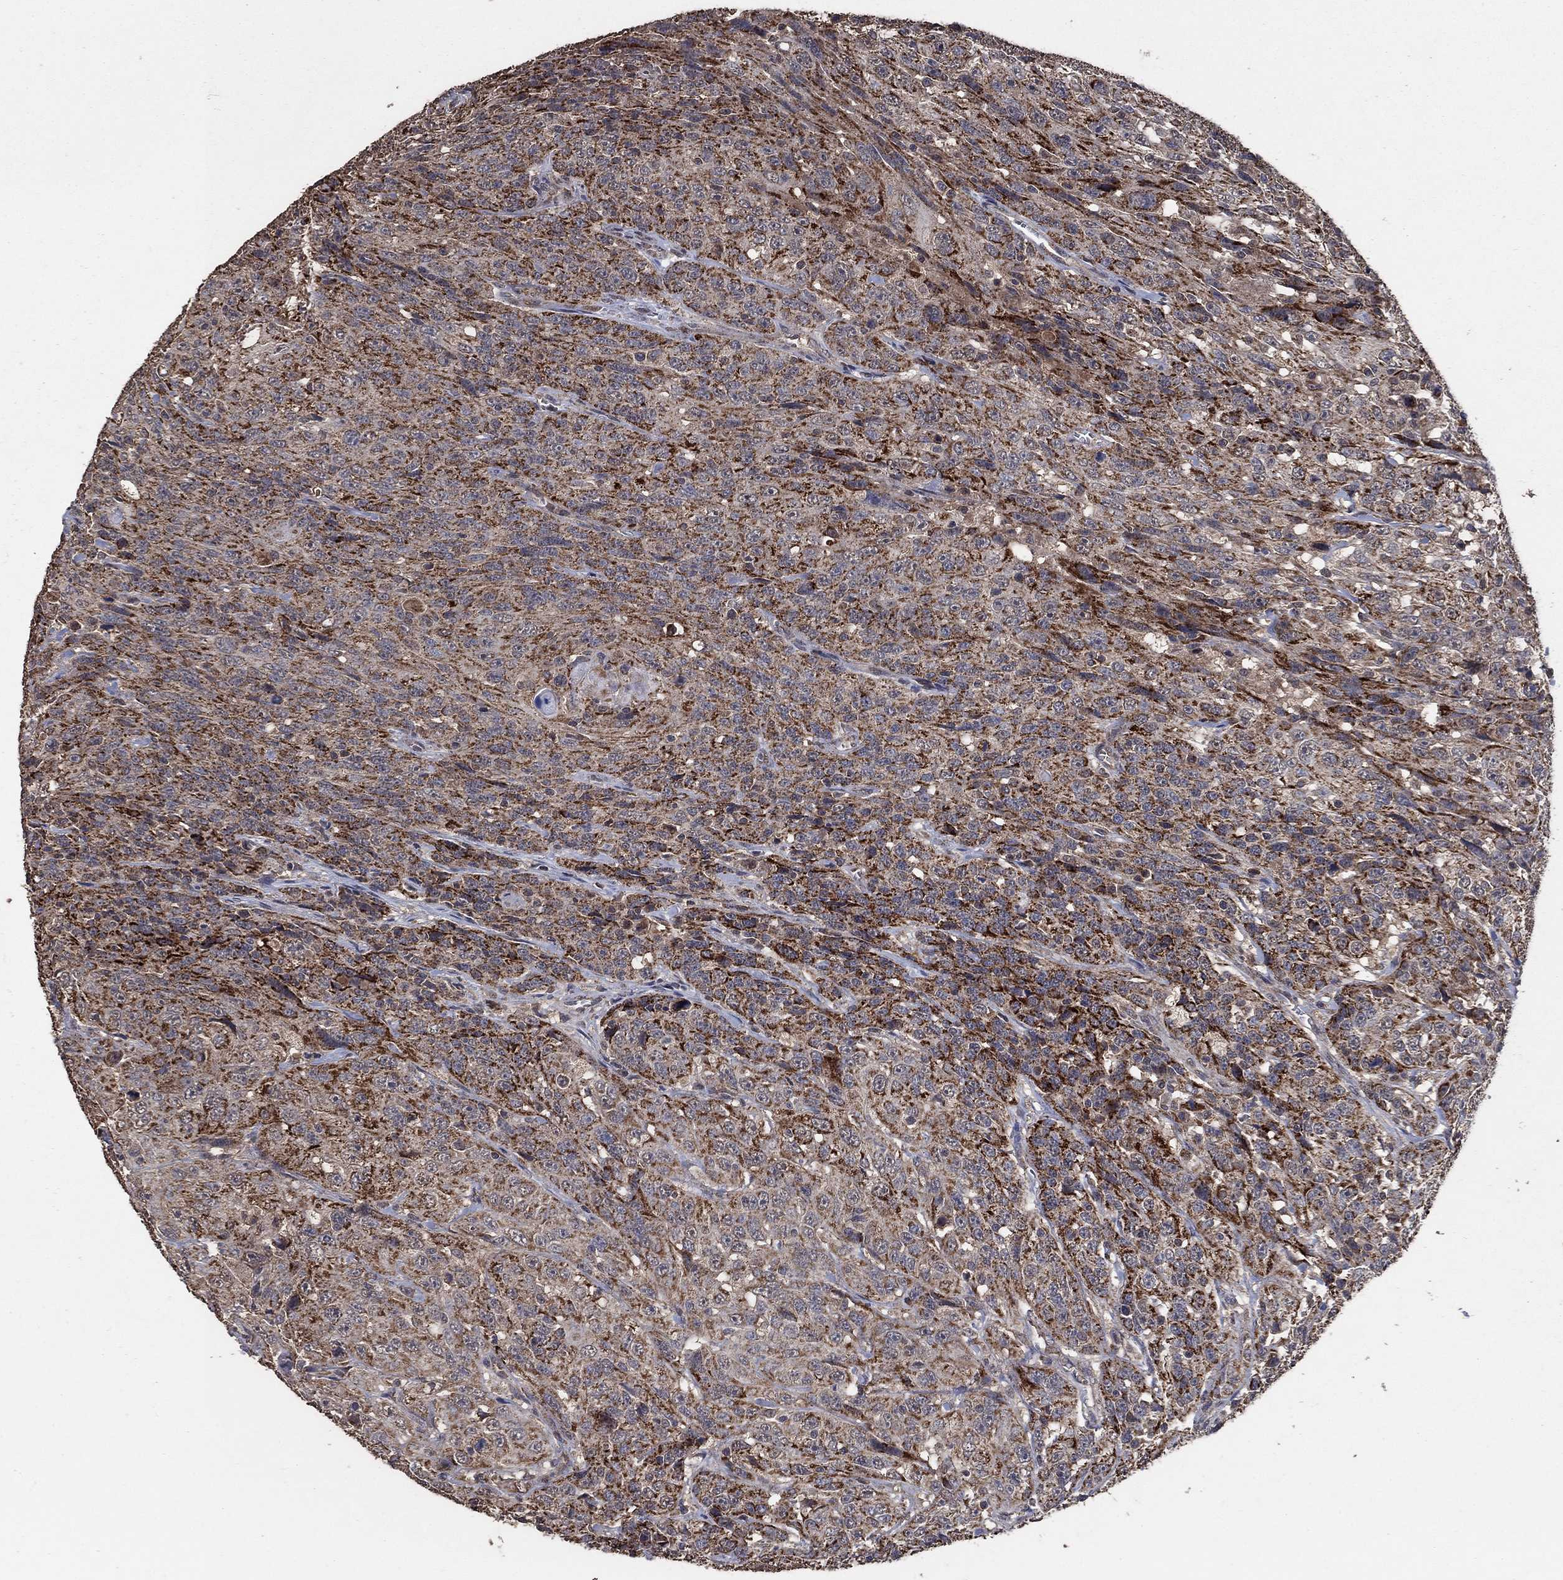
{"staining": {"intensity": "strong", "quantity": "25%-75%", "location": "cytoplasmic/membranous"}, "tissue": "urothelial cancer", "cell_type": "Tumor cells", "image_type": "cancer", "snomed": [{"axis": "morphology", "description": "Urothelial carcinoma, NOS"}, {"axis": "morphology", "description": "Urothelial carcinoma, High grade"}, {"axis": "topography", "description": "Urinary bladder"}], "caption": "Human transitional cell carcinoma stained with a protein marker demonstrates strong staining in tumor cells.", "gene": "MRPS24", "patient": {"sex": "female", "age": 73}}